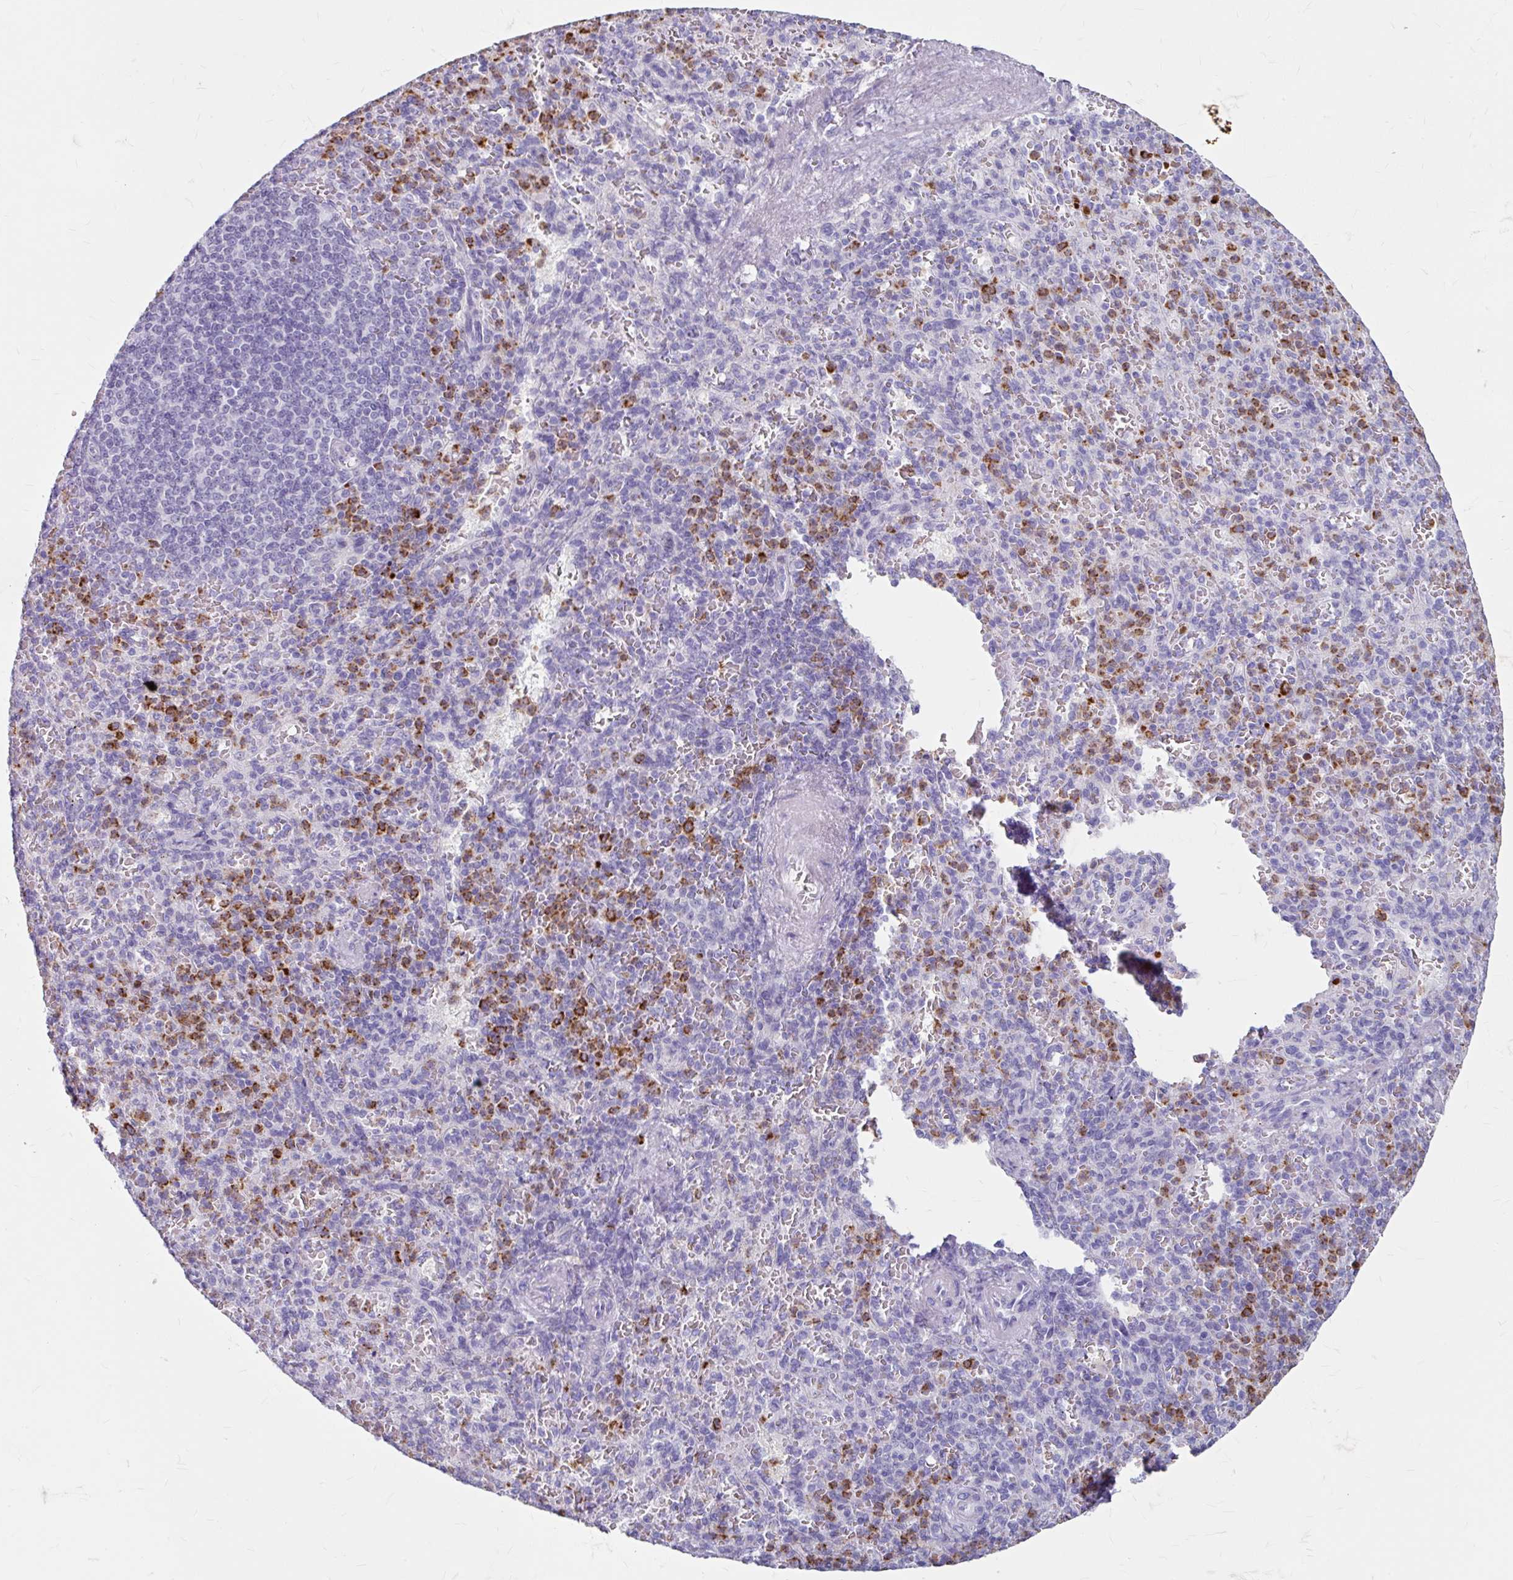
{"staining": {"intensity": "strong", "quantity": "<25%", "location": "cytoplasmic/membranous"}, "tissue": "spleen", "cell_type": "Cells in red pulp", "image_type": "normal", "snomed": [{"axis": "morphology", "description": "Normal tissue, NOS"}, {"axis": "topography", "description": "Spleen"}], "caption": "An image showing strong cytoplasmic/membranous positivity in approximately <25% of cells in red pulp in unremarkable spleen, as visualized by brown immunohistochemical staining.", "gene": "ANKRD1", "patient": {"sex": "female", "age": 74}}